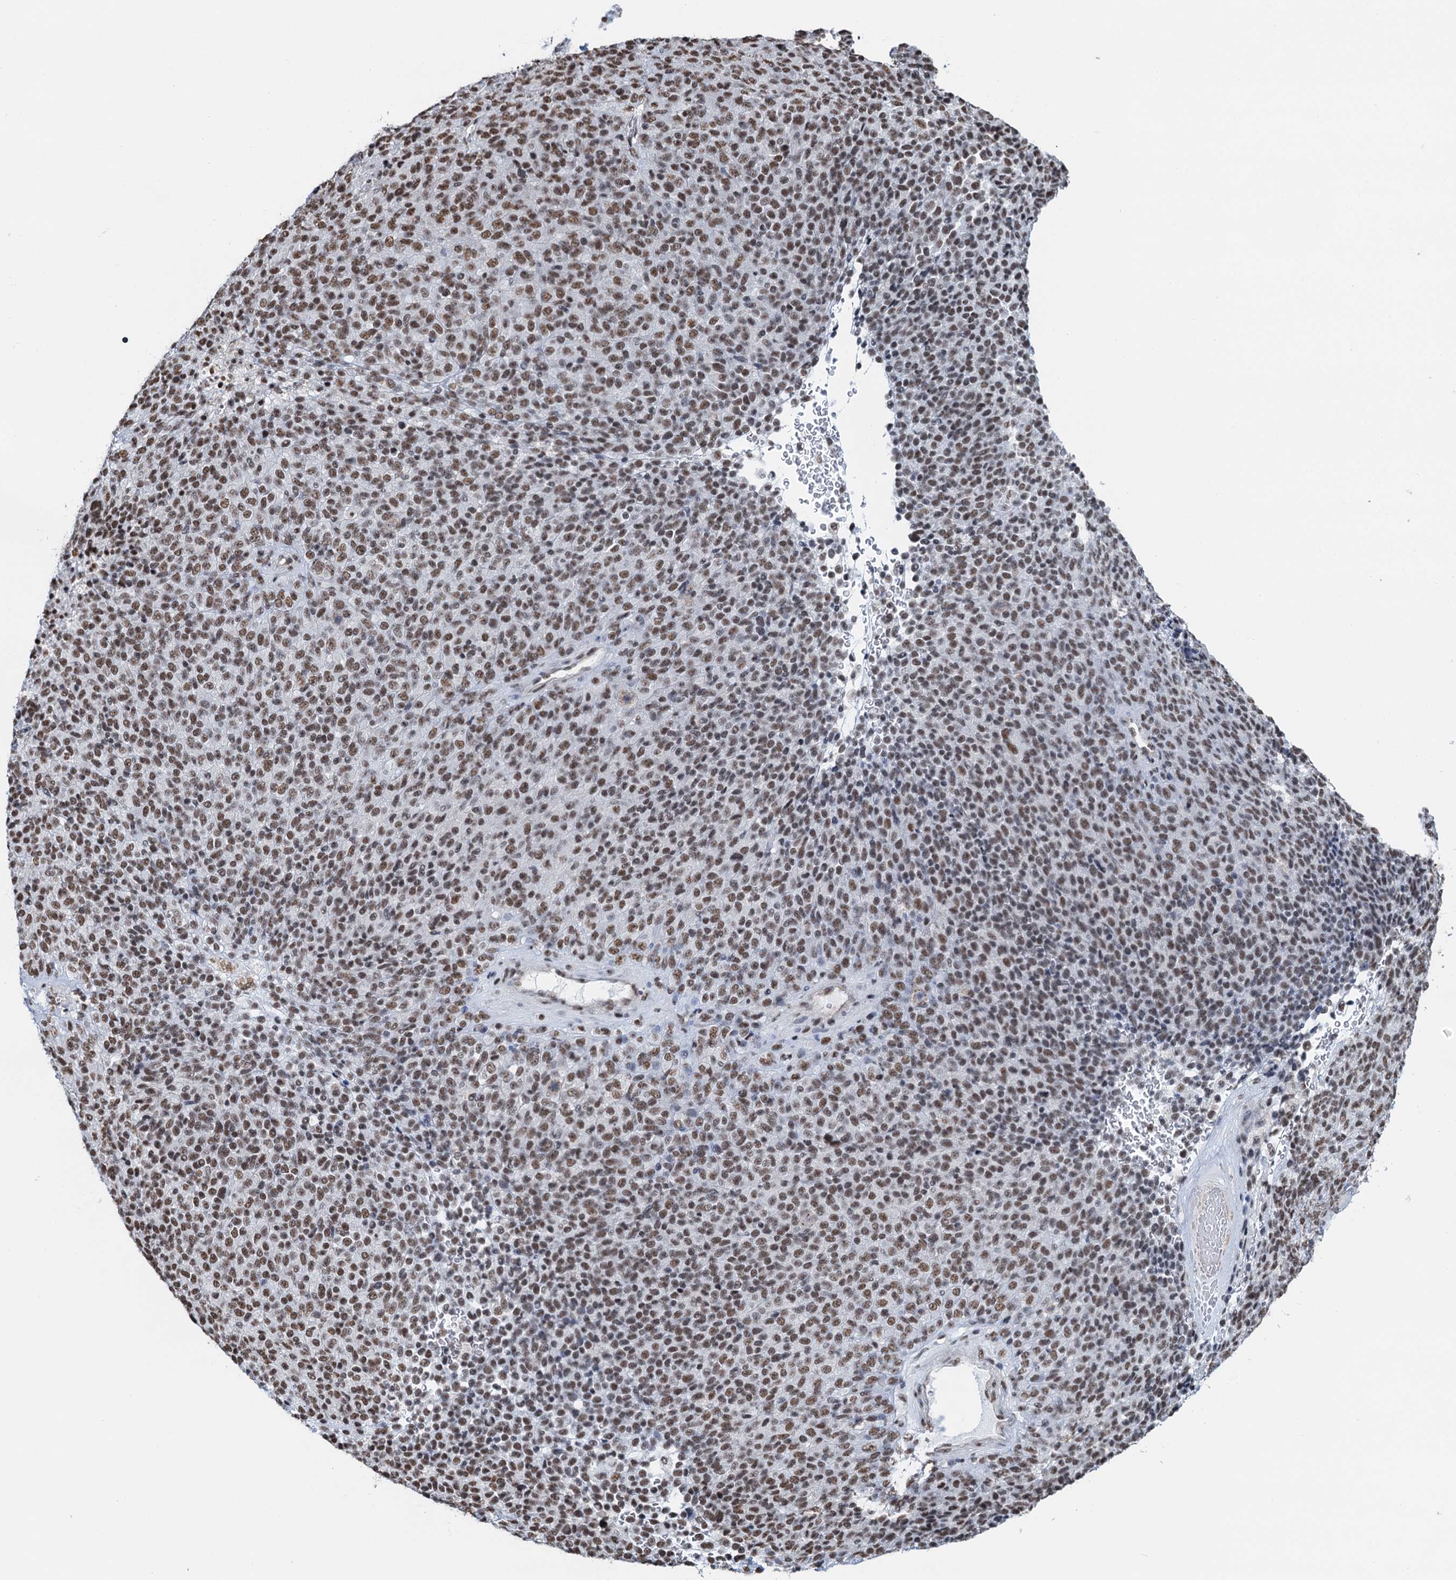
{"staining": {"intensity": "moderate", "quantity": ">75%", "location": "nuclear"}, "tissue": "melanoma", "cell_type": "Tumor cells", "image_type": "cancer", "snomed": [{"axis": "morphology", "description": "Malignant melanoma, Metastatic site"}, {"axis": "topography", "description": "Brain"}], "caption": "Immunohistochemical staining of human melanoma exhibits moderate nuclear protein expression in about >75% of tumor cells. (IHC, brightfield microscopy, high magnification).", "gene": "ZNF609", "patient": {"sex": "female", "age": 56}}